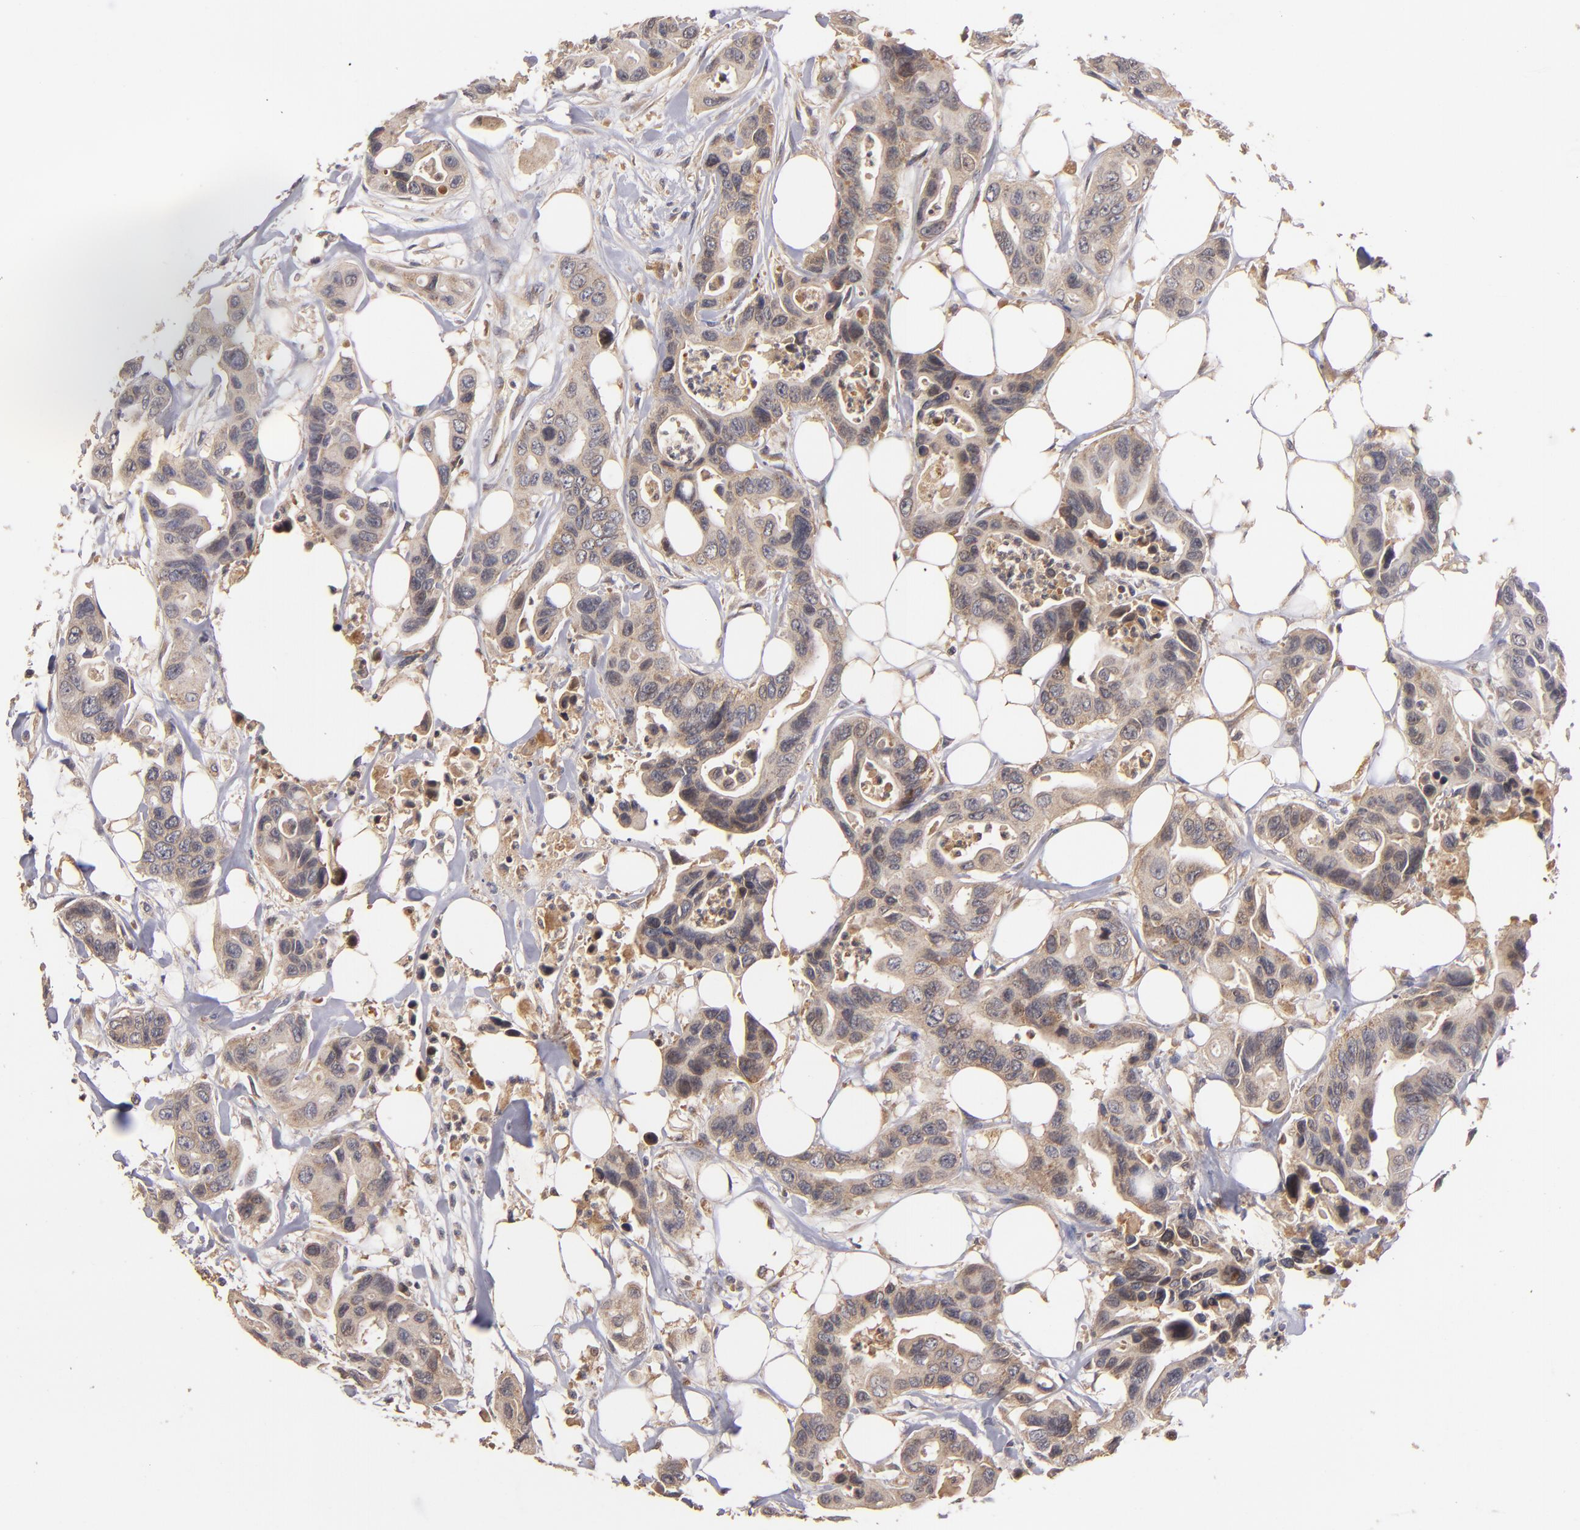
{"staining": {"intensity": "moderate", "quantity": ">75%", "location": "cytoplasmic/membranous"}, "tissue": "colorectal cancer", "cell_type": "Tumor cells", "image_type": "cancer", "snomed": [{"axis": "morphology", "description": "Adenocarcinoma, NOS"}, {"axis": "topography", "description": "Colon"}], "caption": "Immunohistochemistry (IHC) micrograph of neoplastic tissue: human colorectal cancer (adenocarcinoma) stained using immunohistochemistry (IHC) displays medium levels of moderate protein expression localized specifically in the cytoplasmic/membranous of tumor cells, appearing as a cytoplasmic/membranous brown color.", "gene": "UPF3B", "patient": {"sex": "female", "age": 70}}